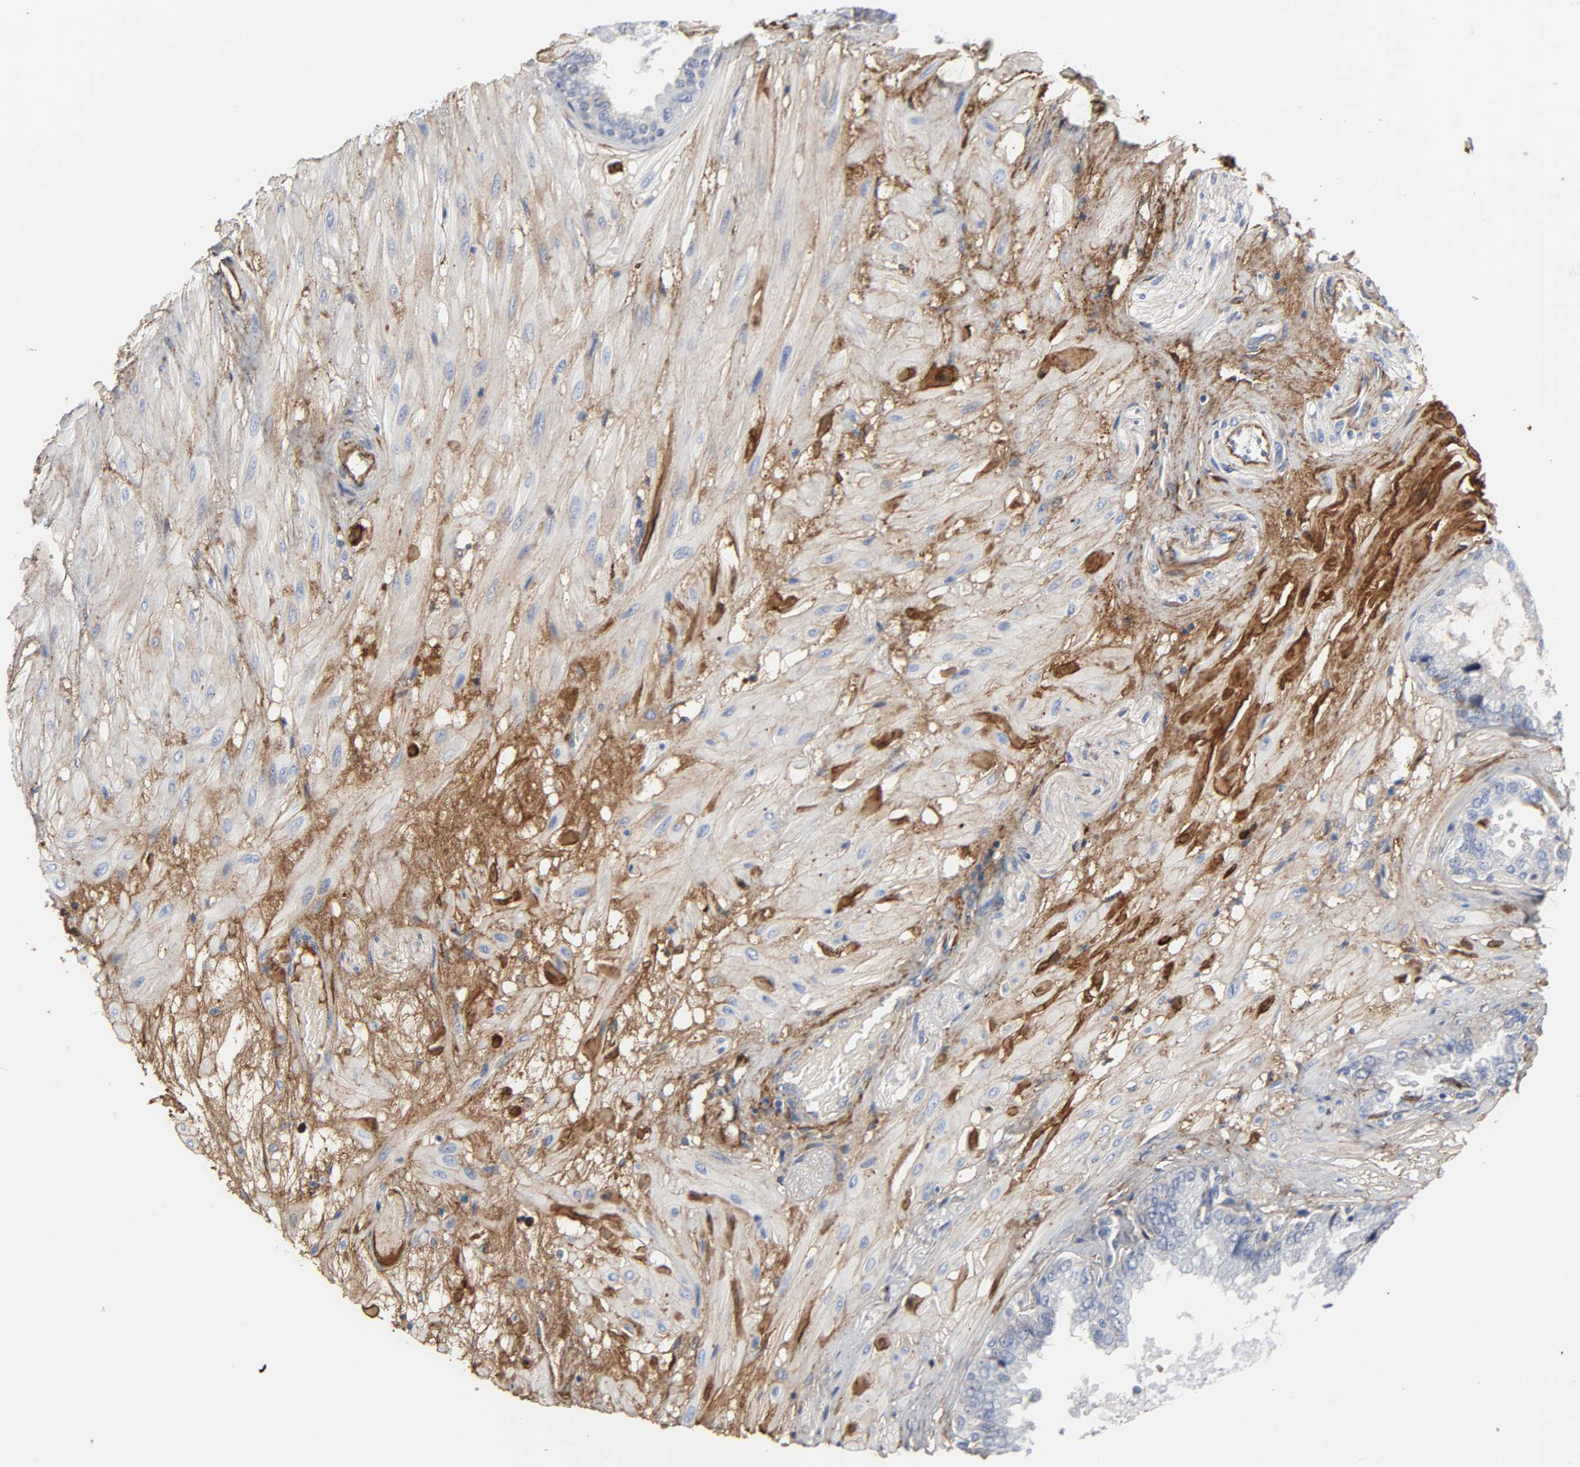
{"staining": {"intensity": "negative", "quantity": "none", "location": "none"}, "tissue": "seminal vesicle", "cell_type": "Glandular cells", "image_type": "normal", "snomed": [{"axis": "morphology", "description": "Normal tissue, NOS"}, {"axis": "topography", "description": "Seminal veicle"}], "caption": "An IHC photomicrograph of normal seminal vesicle is shown. There is no staining in glandular cells of seminal vesicle.", "gene": "FBLN1", "patient": {"sex": "male", "age": 46}}